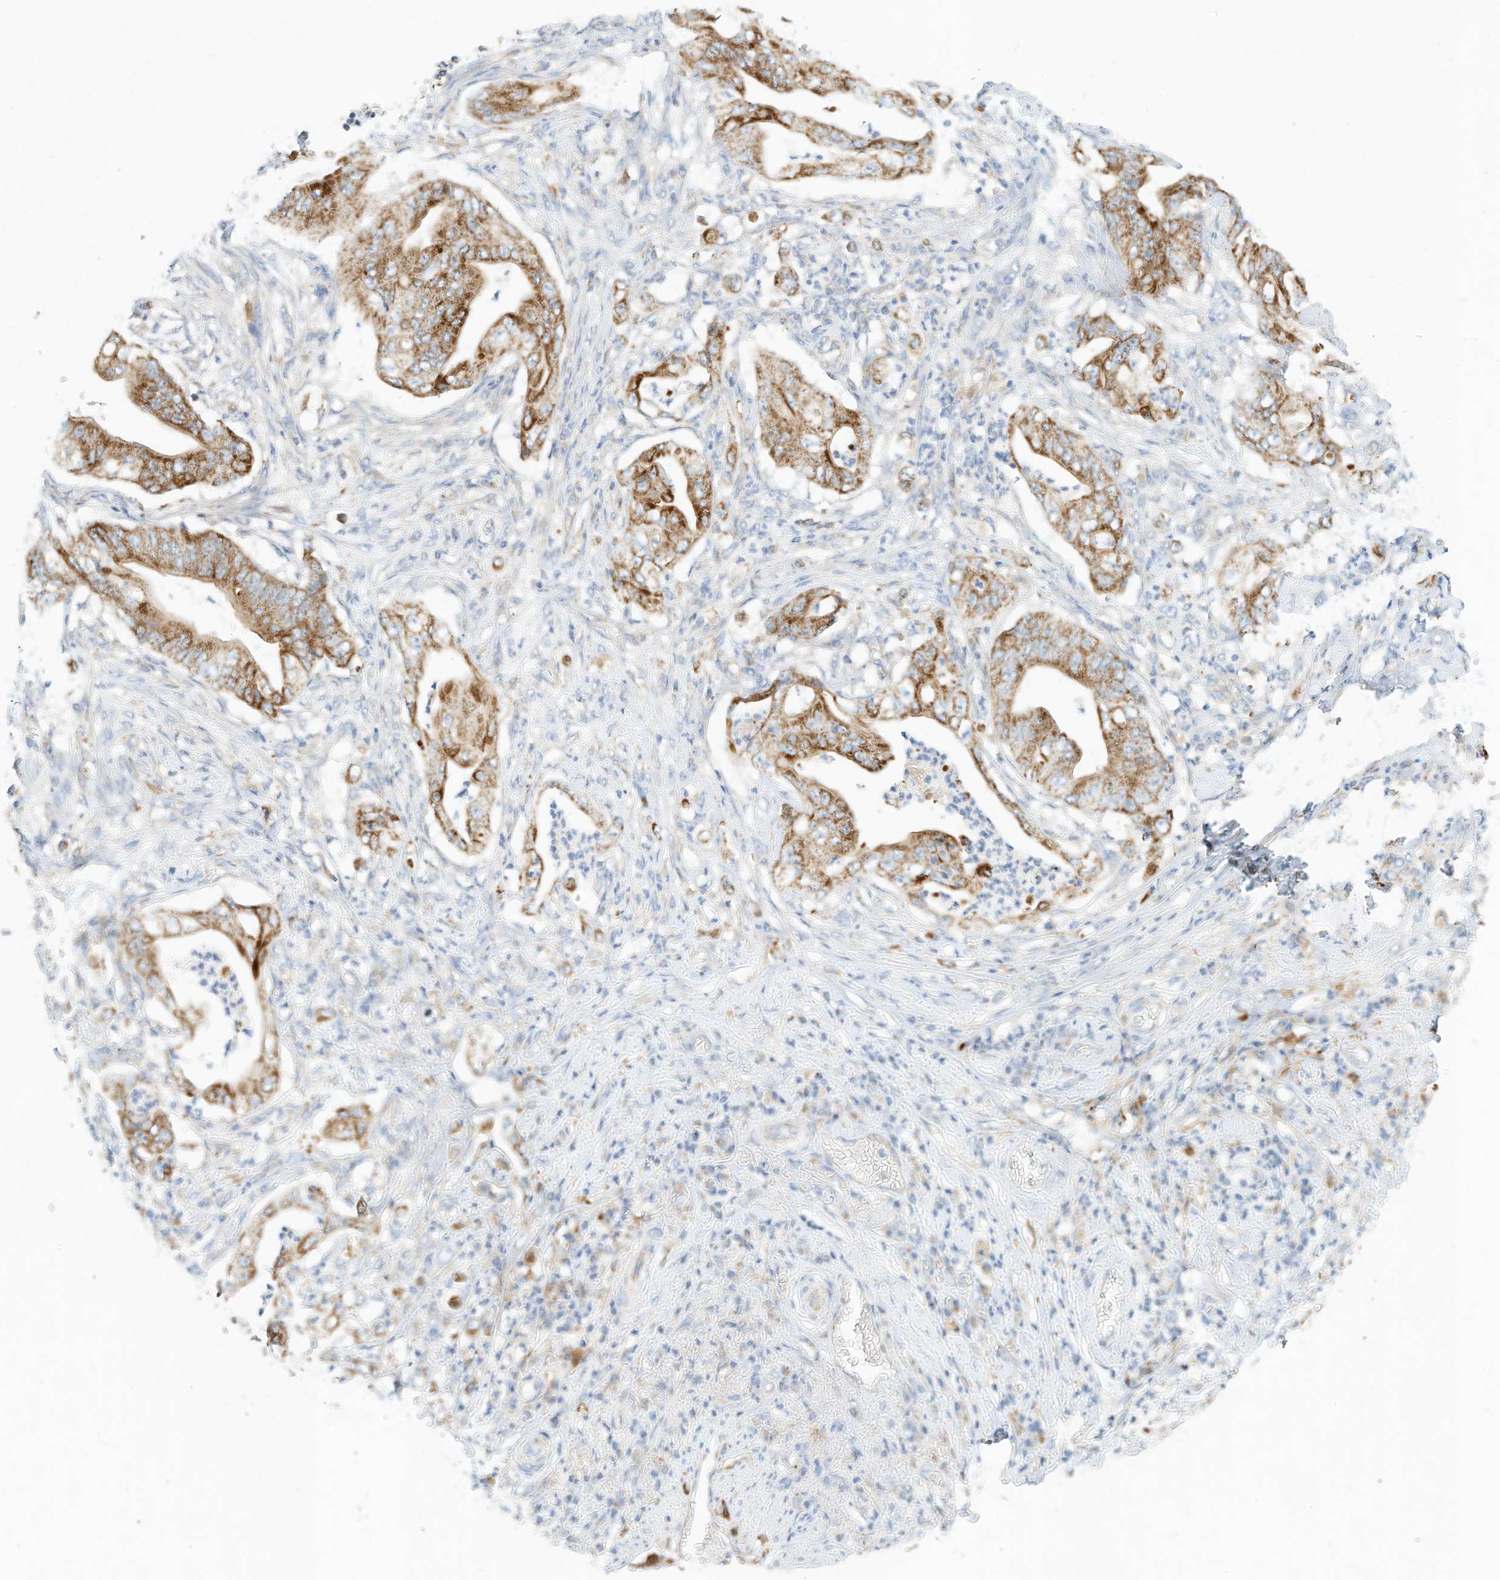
{"staining": {"intensity": "moderate", "quantity": ">75%", "location": "cytoplasmic/membranous"}, "tissue": "stomach cancer", "cell_type": "Tumor cells", "image_type": "cancer", "snomed": [{"axis": "morphology", "description": "Adenocarcinoma, NOS"}, {"axis": "topography", "description": "Stomach"}], "caption": "DAB immunohistochemical staining of human stomach cancer (adenocarcinoma) exhibits moderate cytoplasmic/membranous protein expression in approximately >75% of tumor cells.", "gene": "RHOH", "patient": {"sex": "female", "age": 73}}